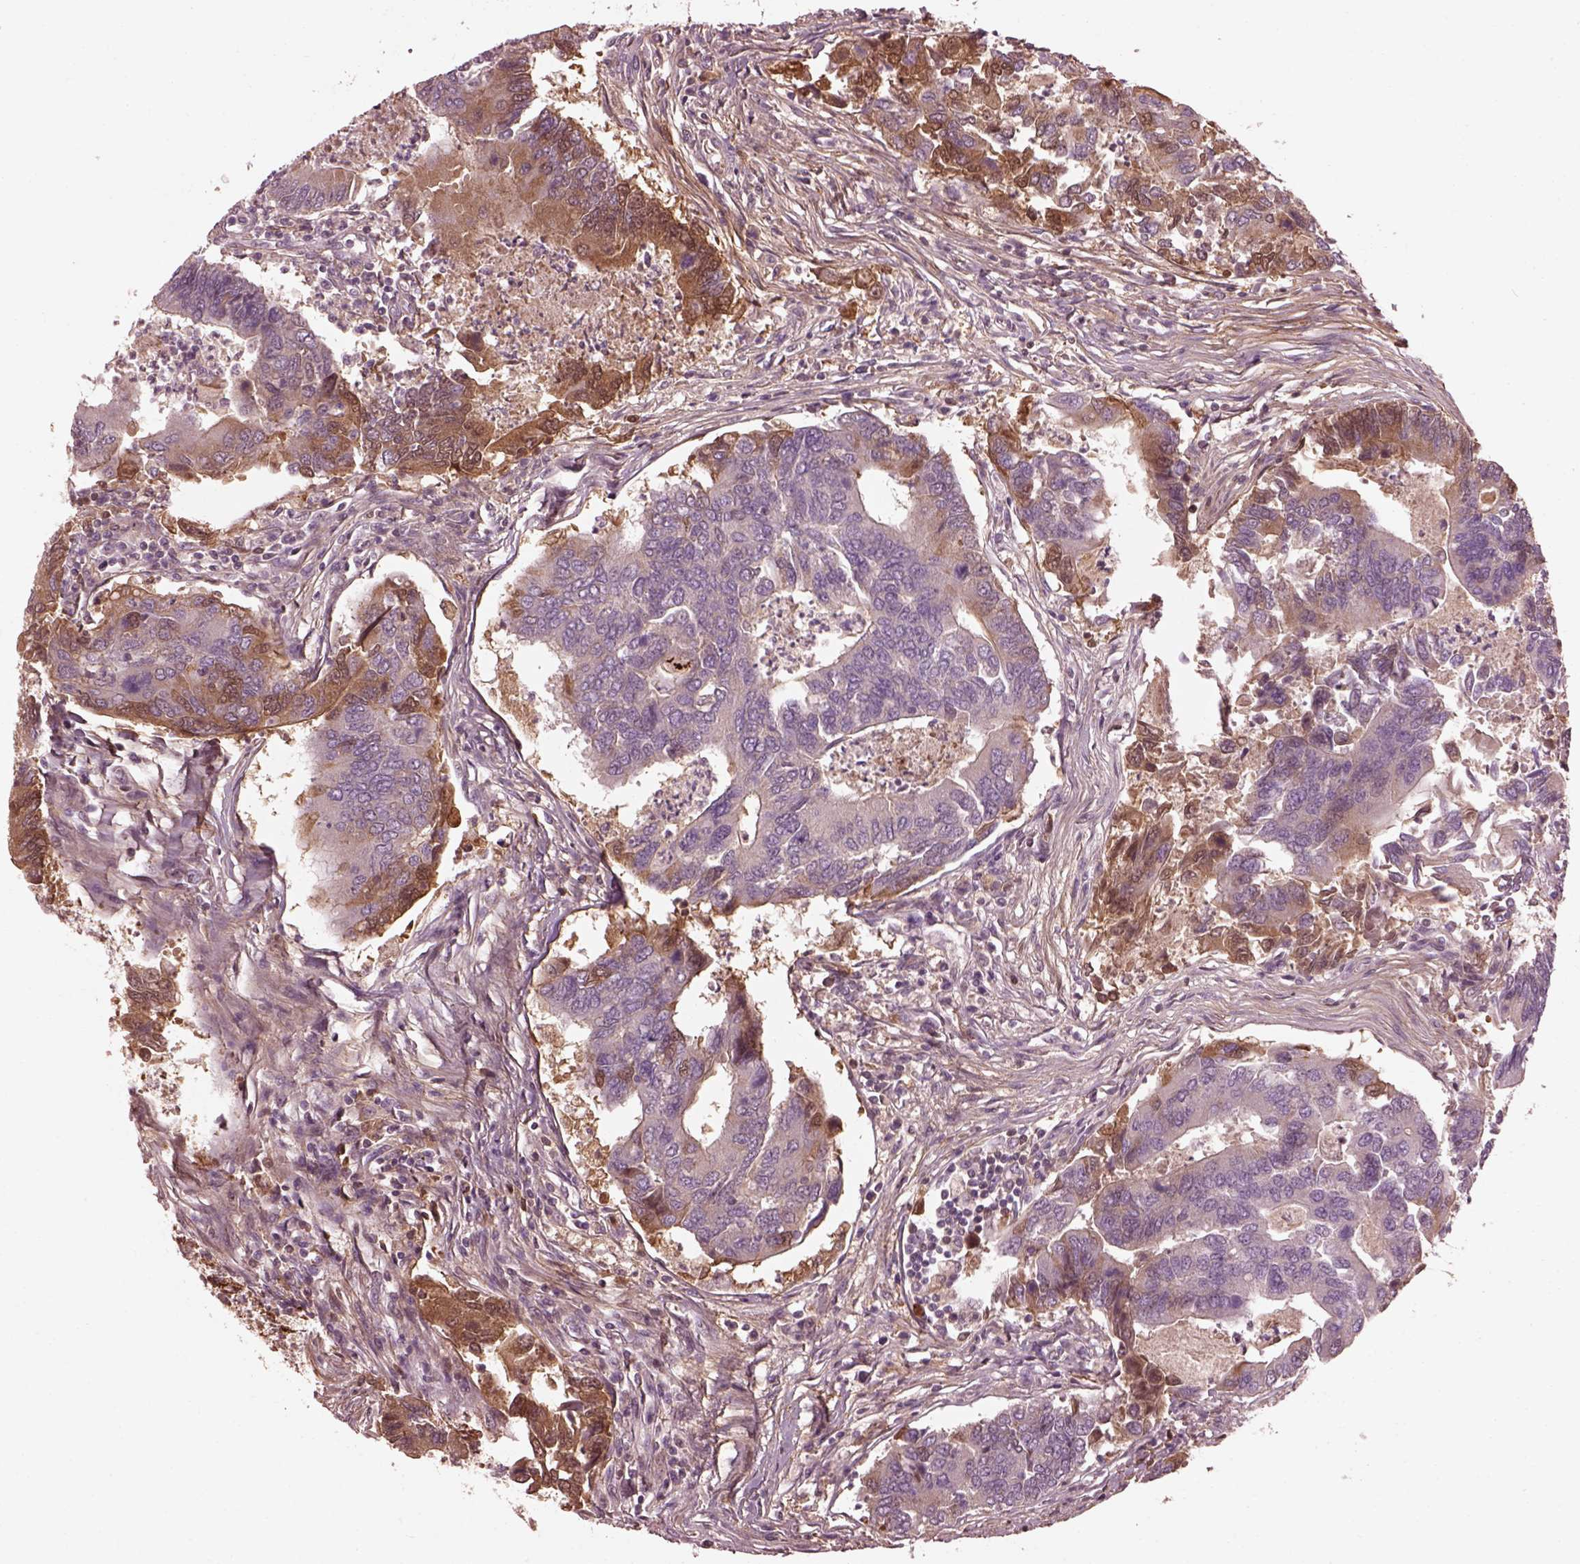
{"staining": {"intensity": "negative", "quantity": "none", "location": "none"}, "tissue": "colorectal cancer", "cell_type": "Tumor cells", "image_type": "cancer", "snomed": [{"axis": "morphology", "description": "Adenocarcinoma, NOS"}, {"axis": "topography", "description": "Colon"}], "caption": "Tumor cells are negative for brown protein staining in colorectal cancer.", "gene": "EFEMP1", "patient": {"sex": "female", "age": 67}}